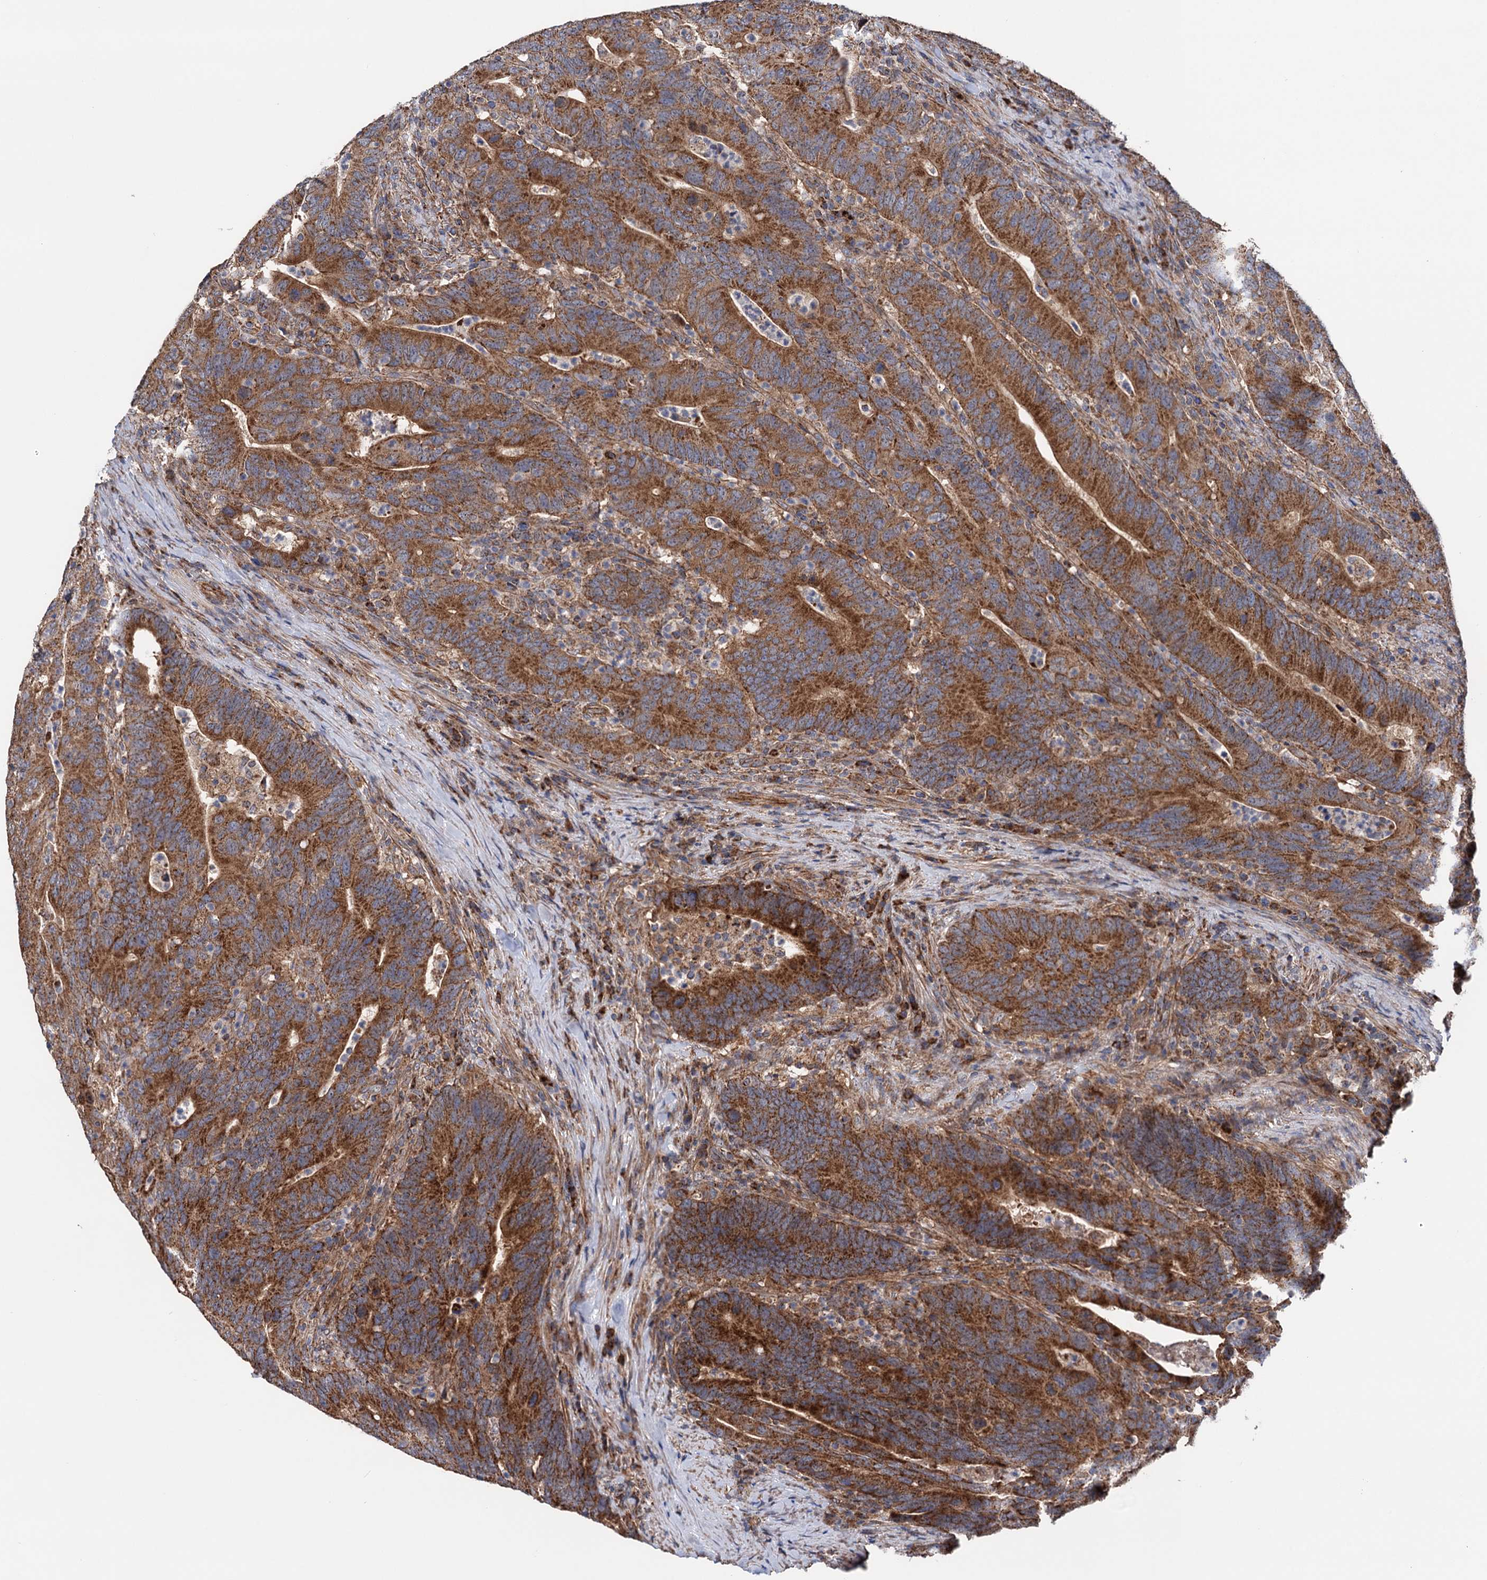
{"staining": {"intensity": "moderate", "quantity": ">75%", "location": "cytoplasmic/membranous"}, "tissue": "colorectal cancer", "cell_type": "Tumor cells", "image_type": "cancer", "snomed": [{"axis": "morphology", "description": "Adenocarcinoma, NOS"}, {"axis": "topography", "description": "Colon"}], "caption": "Immunohistochemical staining of human adenocarcinoma (colorectal) reveals medium levels of moderate cytoplasmic/membranous protein staining in approximately >75% of tumor cells.", "gene": "SUCLA2", "patient": {"sex": "female", "age": 66}}